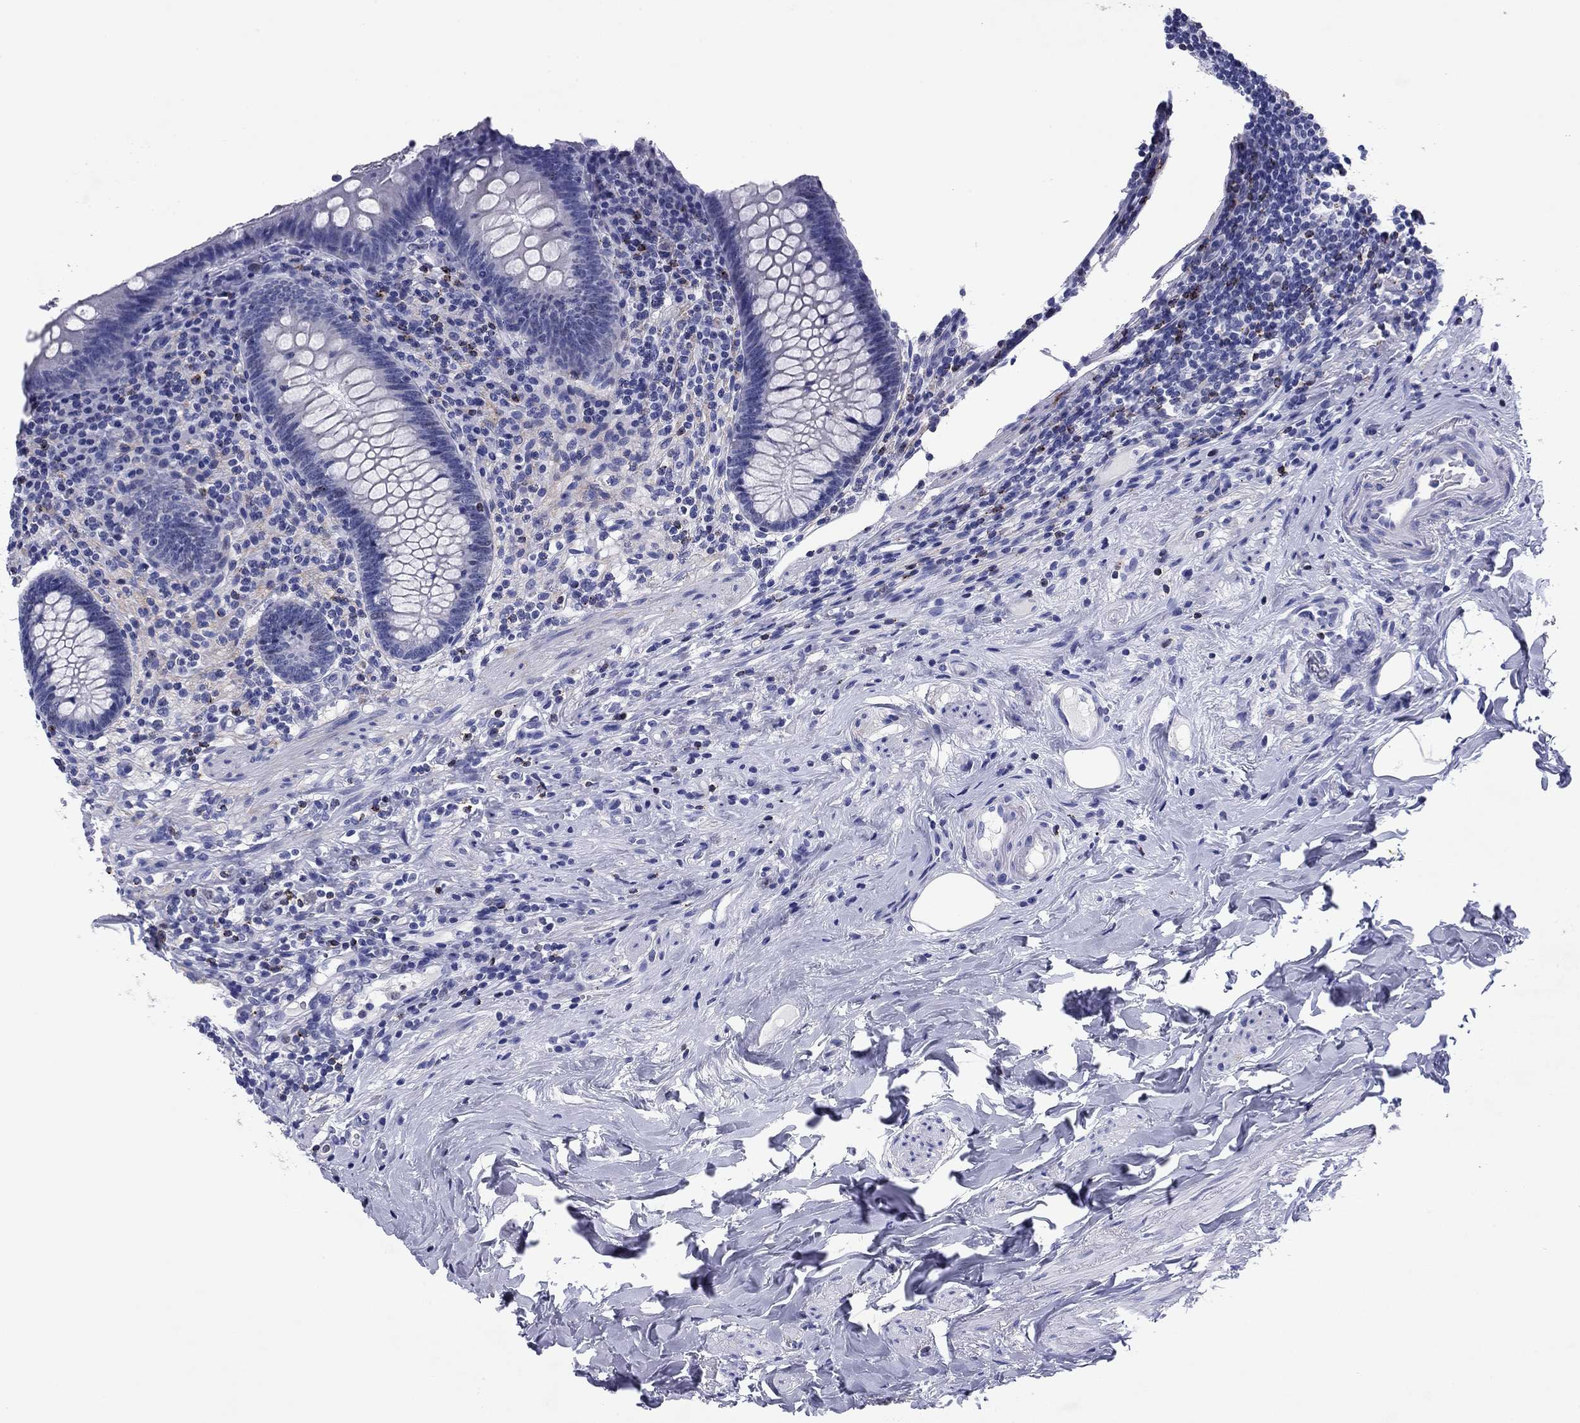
{"staining": {"intensity": "negative", "quantity": "none", "location": "none"}, "tissue": "appendix", "cell_type": "Glandular cells", "image_type": "normal", "snomed": [{"axis": "morphology", "description": "Normal tissue, NOS"}, {"axis": "topography", "description": "Appendix"}], "caption": "Glandular cells are negative for brown protein staining in normal appendix. Nuclei are stained in blue.", "gene": "GZMK", "patient": {"sex": "male", "age": 47}}